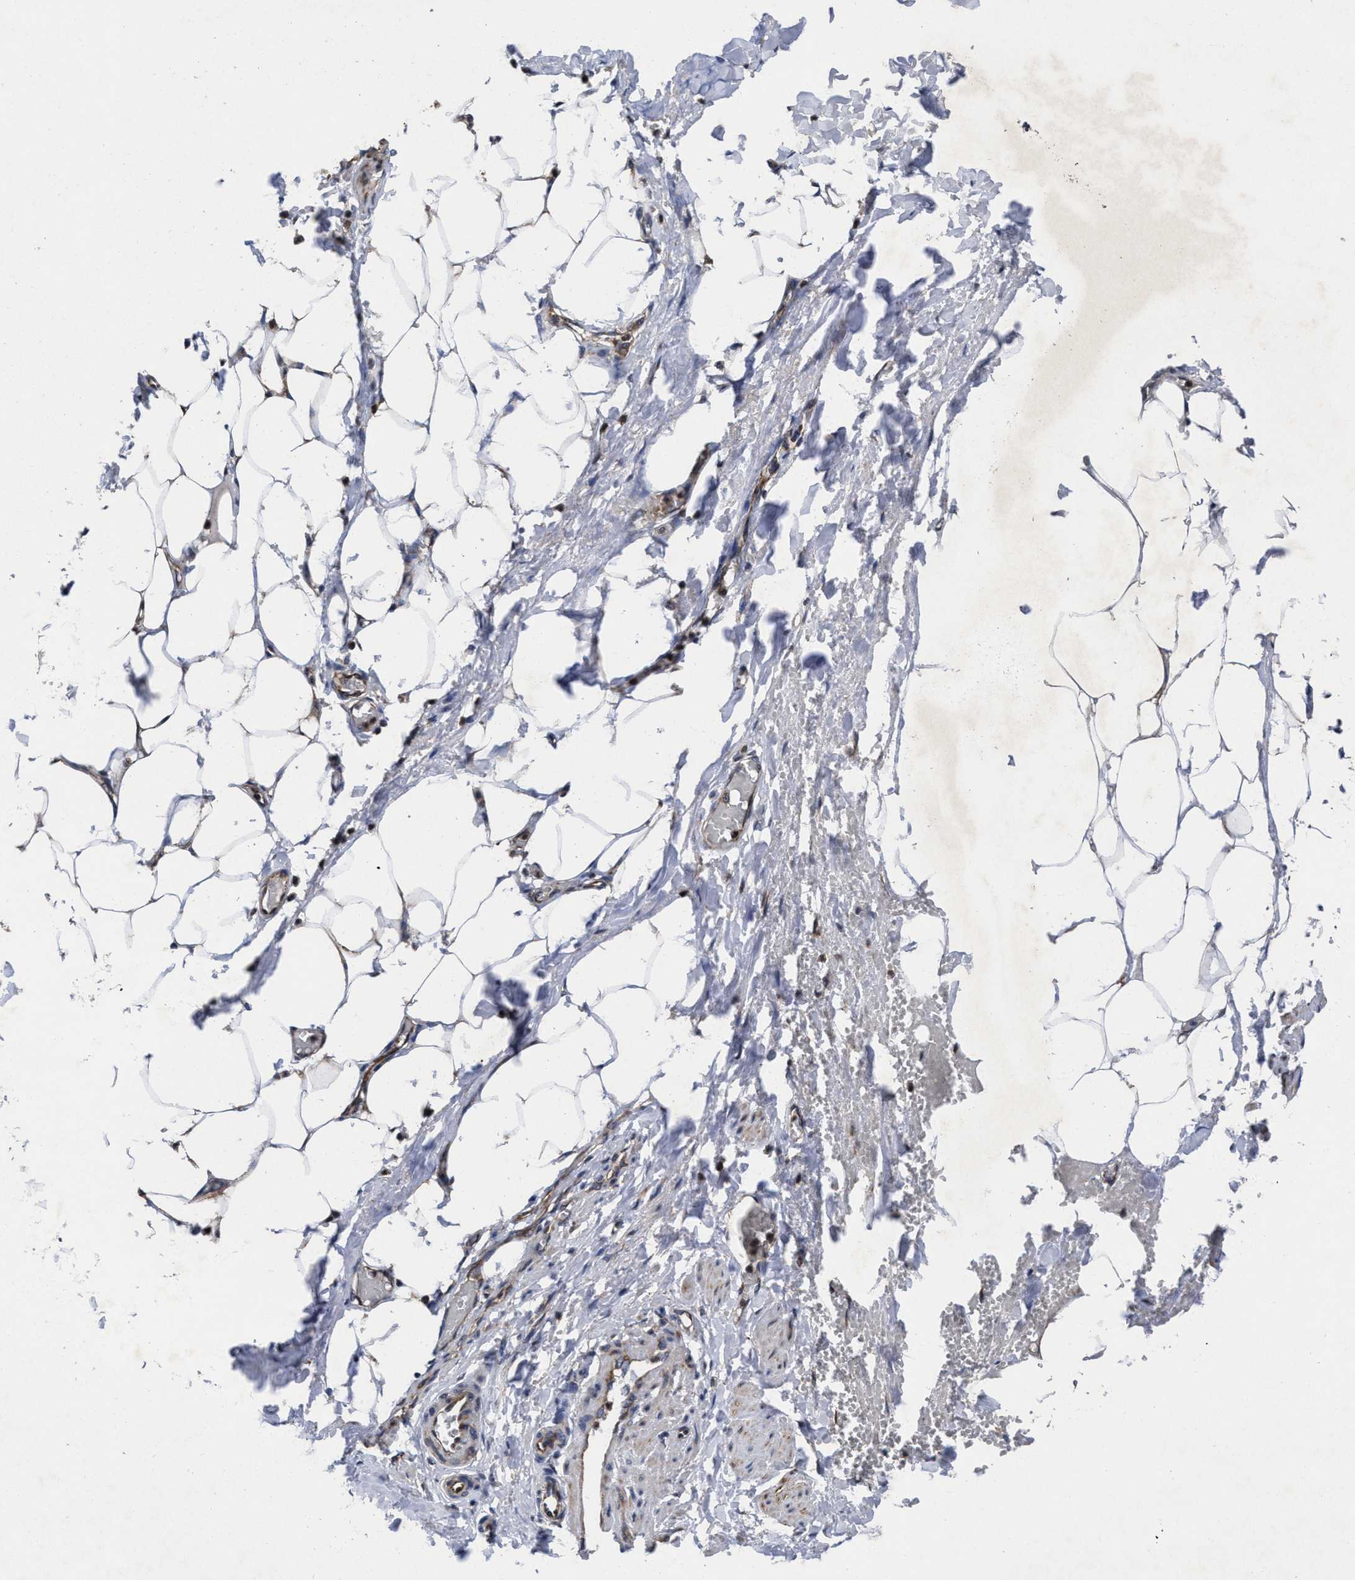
{"staining": {"intensity": "negative", "quantity": "none", "location": "none"}, "tissue": "adipose tissue", "cell_type": "Adipocytes", "image_type": "normal", "snomed": [{"axis": "morphology", "description": "Normal tissue, NOS"}, {"axis": "topography", "description": "Soft tissue"}, {"axis": "topography", "description": "Vascular tissue"}], "caption": "Micrograph shows no significant protein staining in adipocytes of benign adipose tissue. (Brightfield microscopy of DAB (3,3'-diaminobenzidine) IHC at high magnification).", "gene": "MRPL50", "patient": {"sex": "female", "age": 35}}